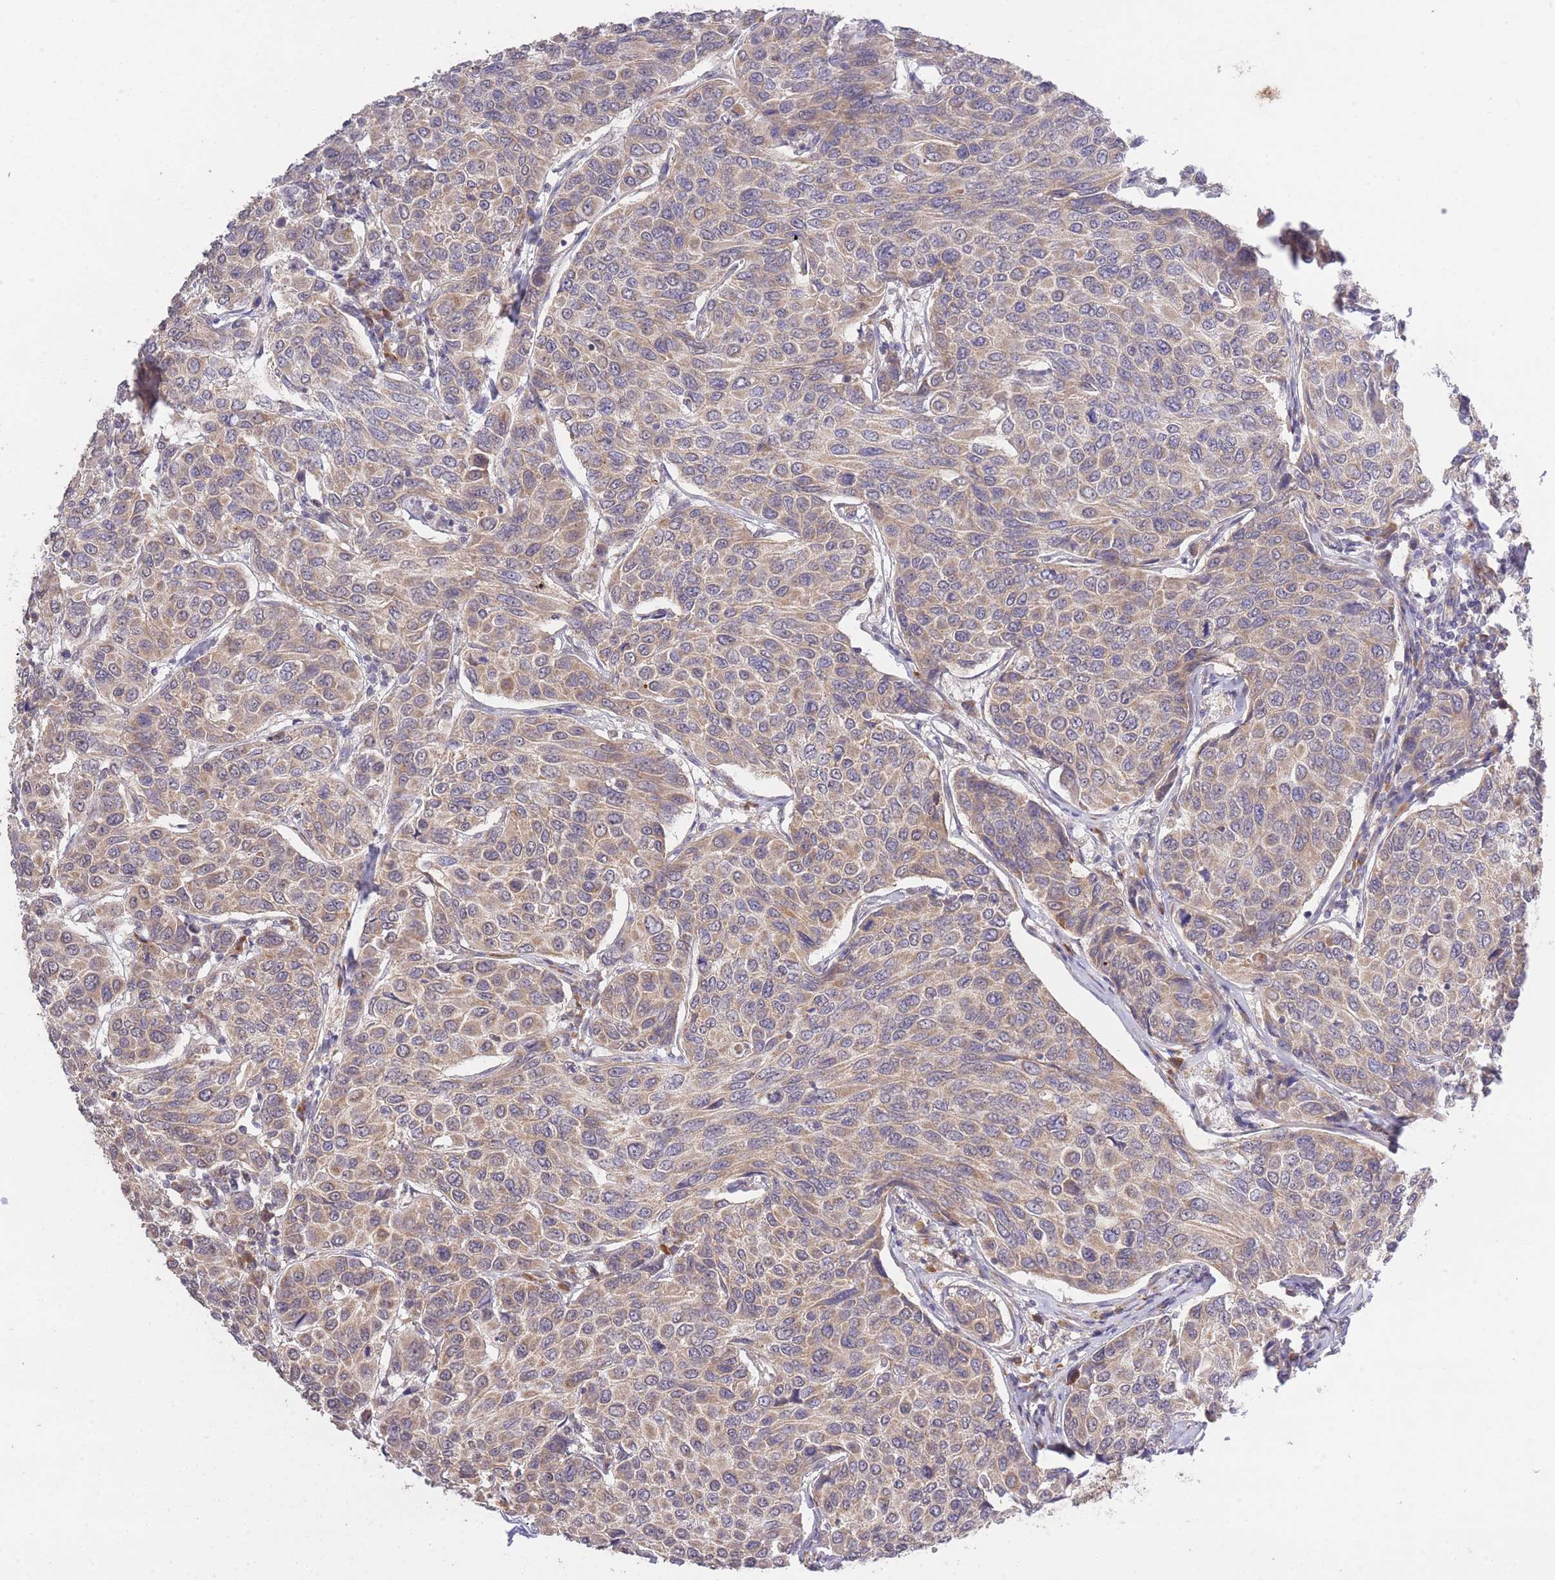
{"staining": {"intensity": "weak", "quantity": "<25%", "location": "cytoplasmic/membranous"}, "tissue": "breast cancer", "cell_type": "Tumor cells", "image_type": "cancer", "snomed": [{"axis": "morphology", "description": "Duct carcinoma"}, {"axis": "topography", "description": "Breast"}], "caption": "A high-resolution image shows immunohistochemistry (IHC) staining of breast cancer (infiltrating ductal carcinoma), which demonstrates no significant positivity in tumor cells.", "gene": "ELOA2", "patient": {"sex": "female", "age": 55}}